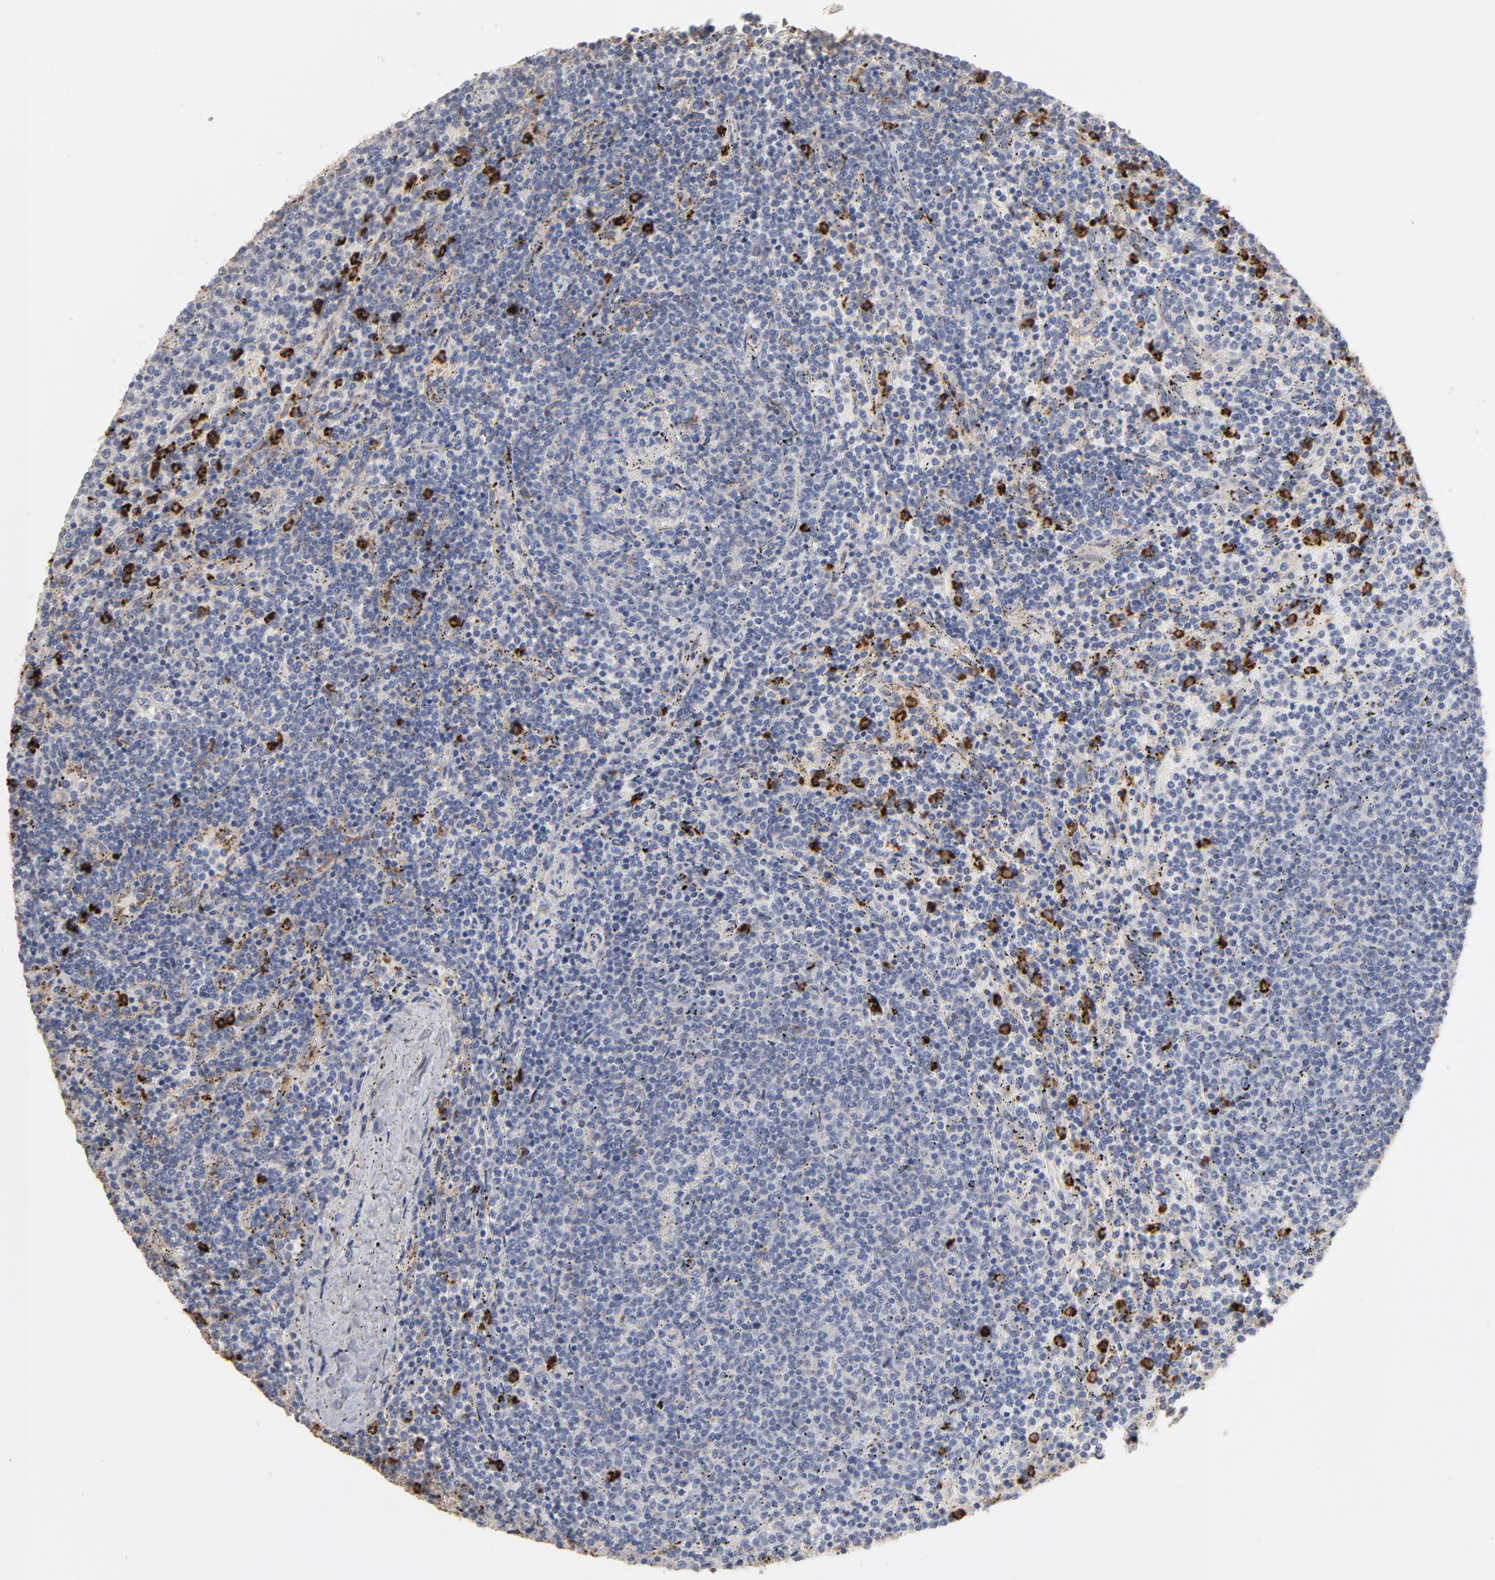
{"staining": {"intensity": "weak", "quantity": "<25%", "location": "cytoplasmic/membranous"}, "tissue": "lymphoma", "cell_type": "Tumor cells", "image_type": "cancer", "snomed": [{"axis": "morphology", "description": "Malignant lymphoma, non-Hodgkin's type, Low grade"}, {"axis": "topography", "description": "Spleen"}], "caption": "The IHC image has no significant expression in tumor cells of lymphoma tissue.", "gene": "PNMA1", "patient": {"sex": "female", "age": 50}}